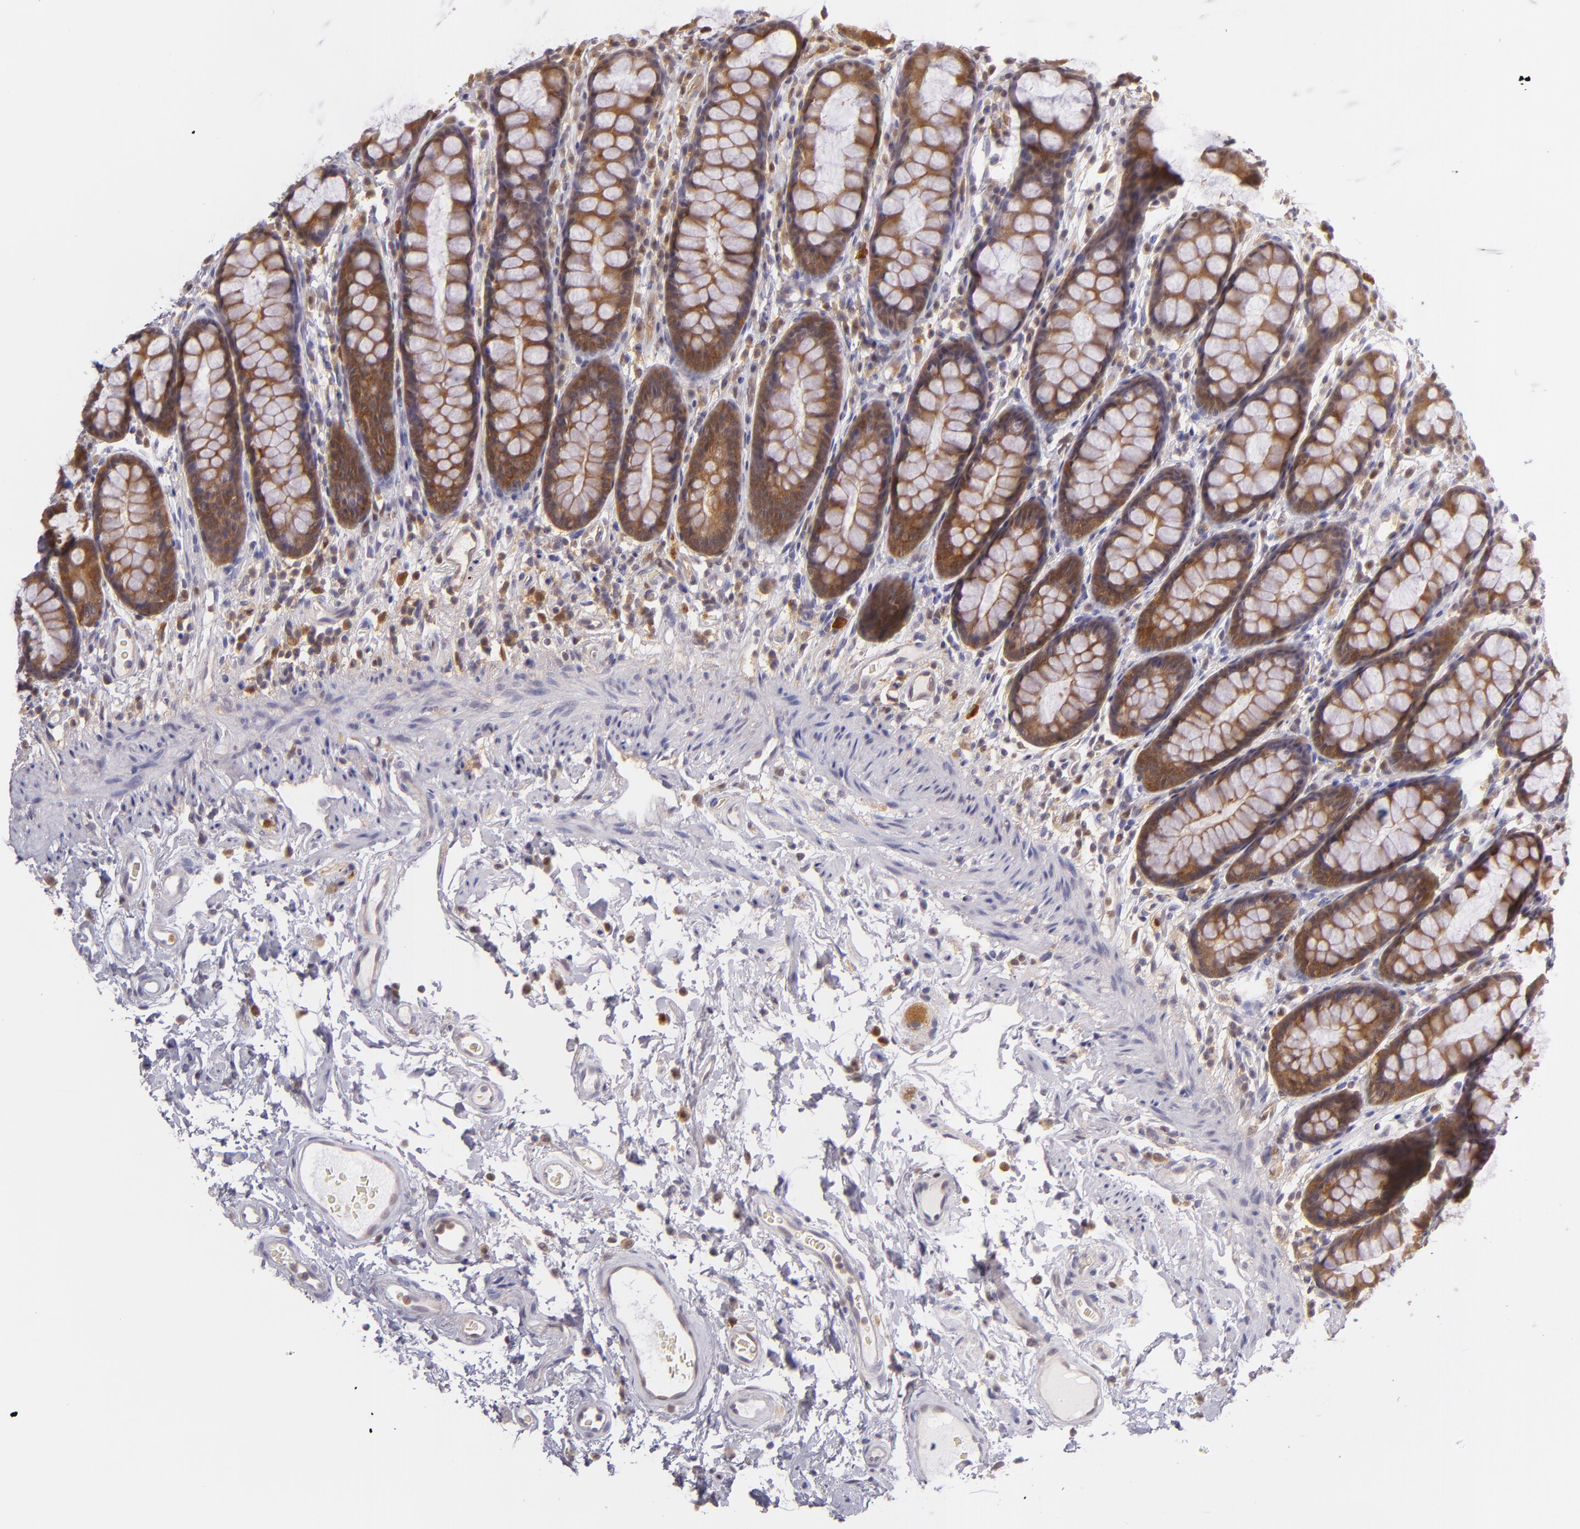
{"staining": {"intensity": "moderate", "quantity": ">75%", "location": "cytoplasmic/membranous"}, "tissue": "rectum", "cell_type": "Glandular cells", "image_type": "normal", "snomed": [{"axis": "morphology", "description": "Normal tissue, NOS"}, {"axis": "topography", "description": "Rectum"}], "caption": "DAB (3,3'-diaminobenzidine) immunohistochemical staining of unremarkable rectum displays moderate cytoplasmic/membranous protein positivity in about >75% of glandular cells.", "gene": "HSPH1", "patient": {"sex": "male", "age": 92}}